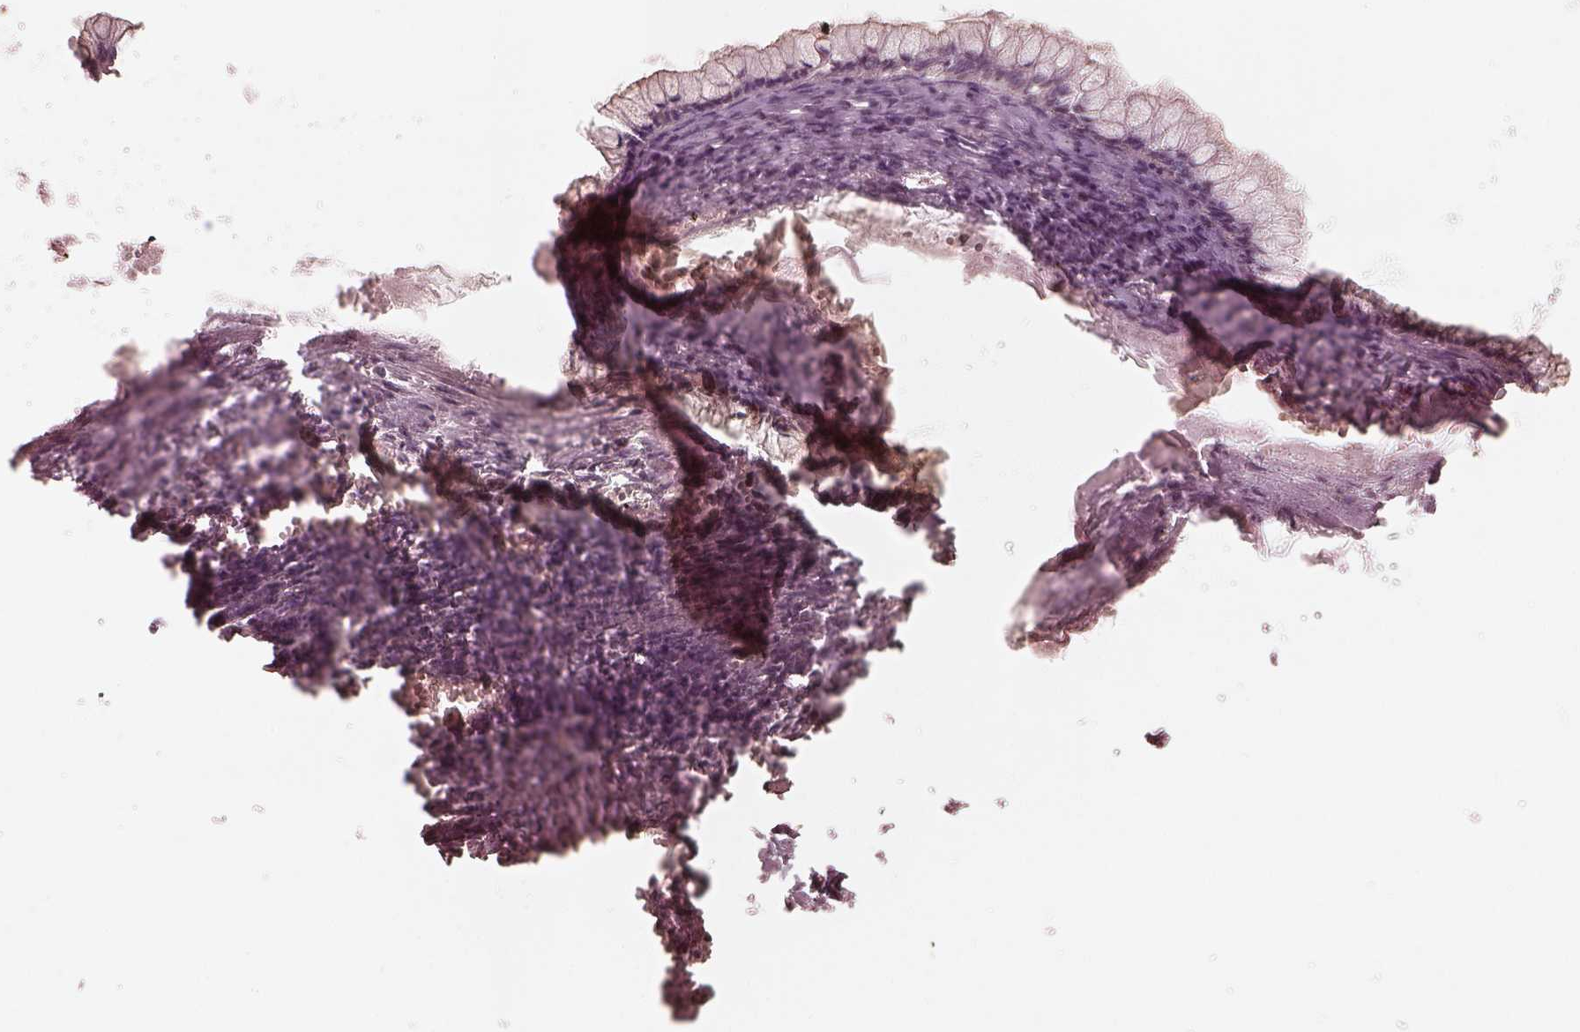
{"staining": {"intensity": "weak", "quantity": "<25%", "location": "cytoplasmic/membranous"}, "tissue": "ovarian cancer", "cell_type": "Tumor cells", "image_type": "cancer", "snomed": [{"axis": "morphology", "description": "Cystadenocarcinoma, mucinous, NOS"}, {"axis": "topography", "description": "Ovary"}], "caption": "A photomicrograph of human ovarian mucinous cystadenocarcinoma is negative for staining in tumor cells. The staining is performed using DAB (3,3'-diaminobenzidine) brown chromogen with nuclei counter-stained in using hematoxylin.", "gene": "KIF5C", "patient": {"sex": "female", "age": 67}}